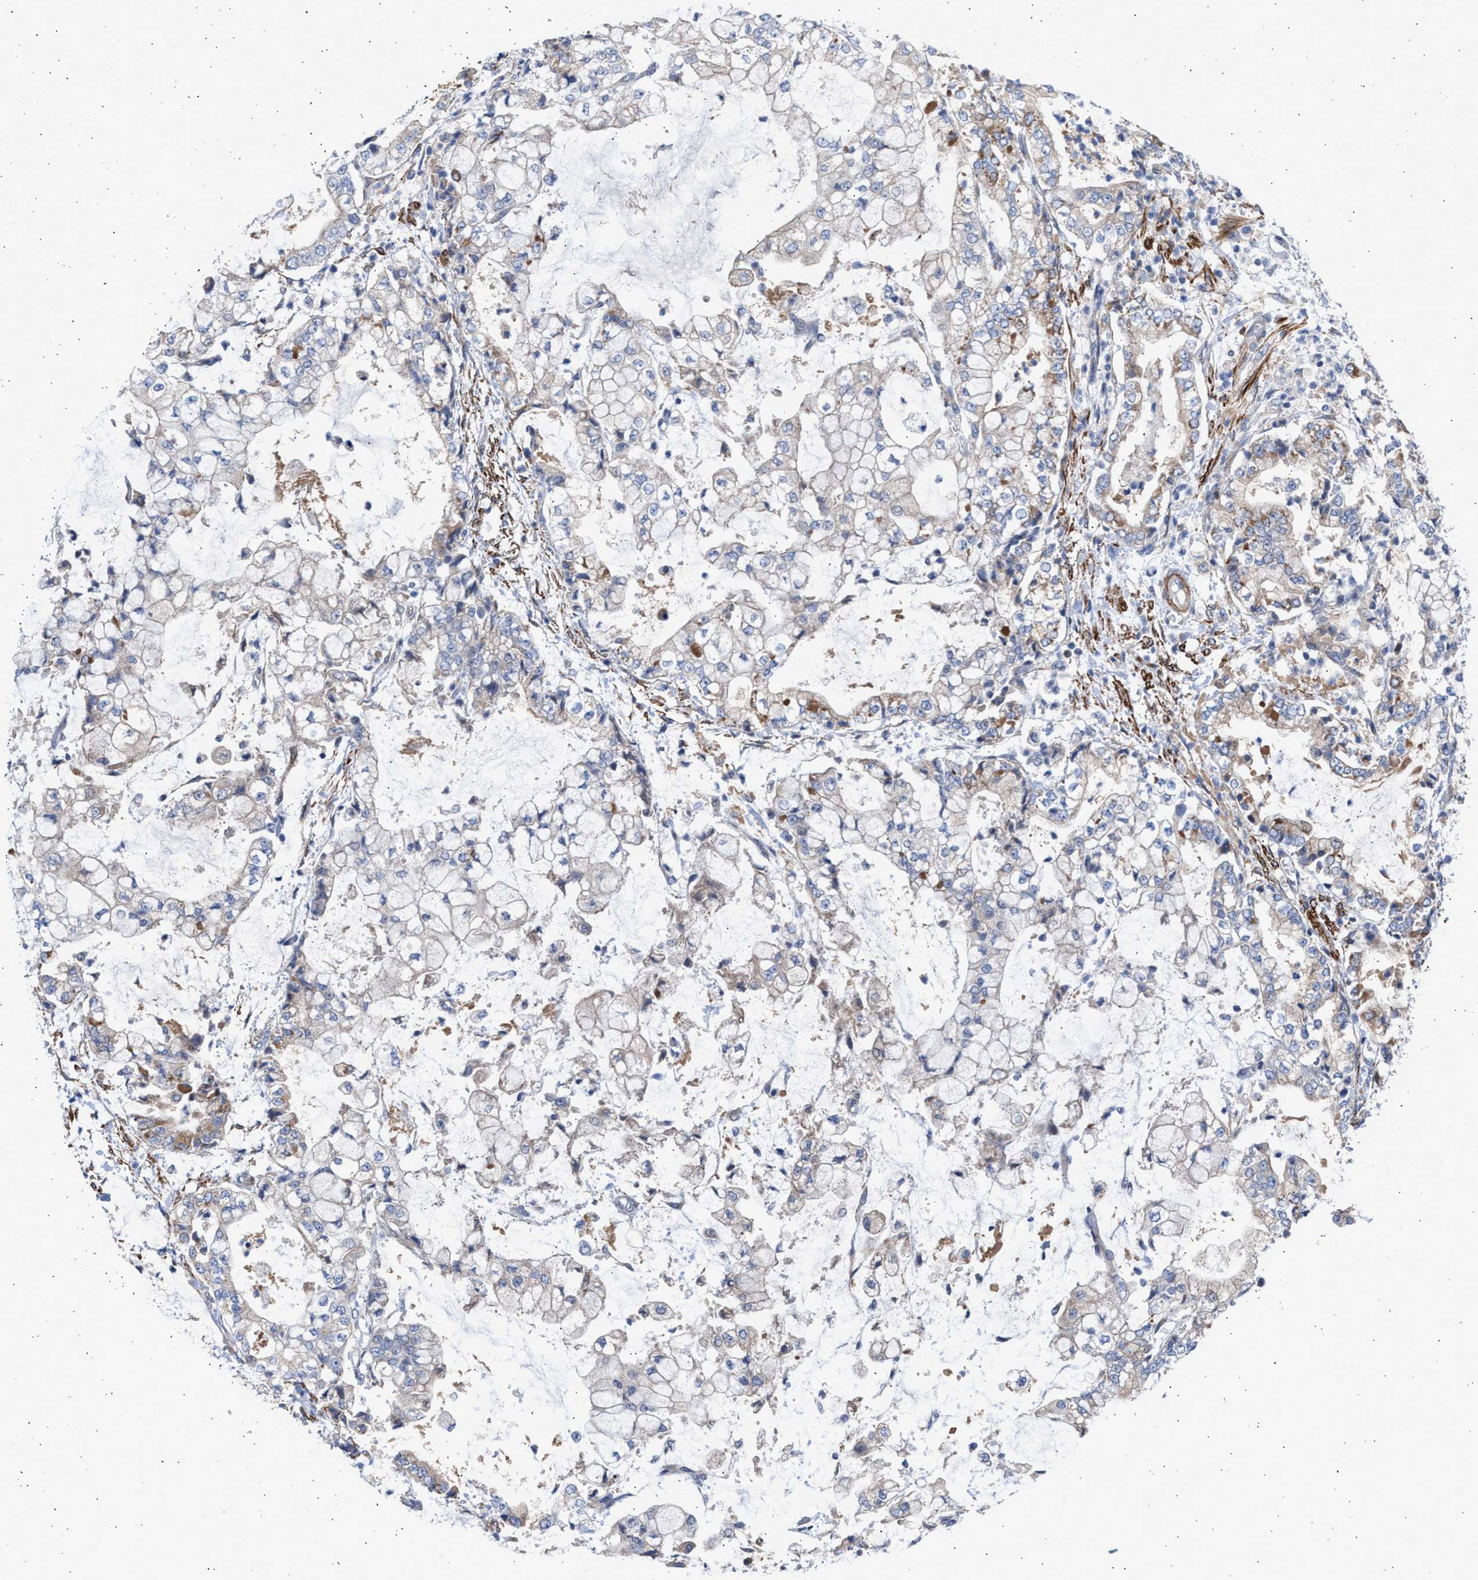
{"staining": {"intensity": "weak", "quantity": "<25%", "location": "cytoplasmic/membranous"}, "tissue": "stomach cancer", "cell_type": "Tumor cells", "image_type": "cancer", "snomed": [{"axis": "morphology", "description": "Adenocarcinoma, NOS"}, {"axis": "topography", "description": "Stomach"}], "caption": "Immunohistochemistry (IHC) of human stomach adenocarcinoma reveals no positivity in tumor cells.", "gene": "NBR1", "patient": {"sex": "male", "age": 76}}